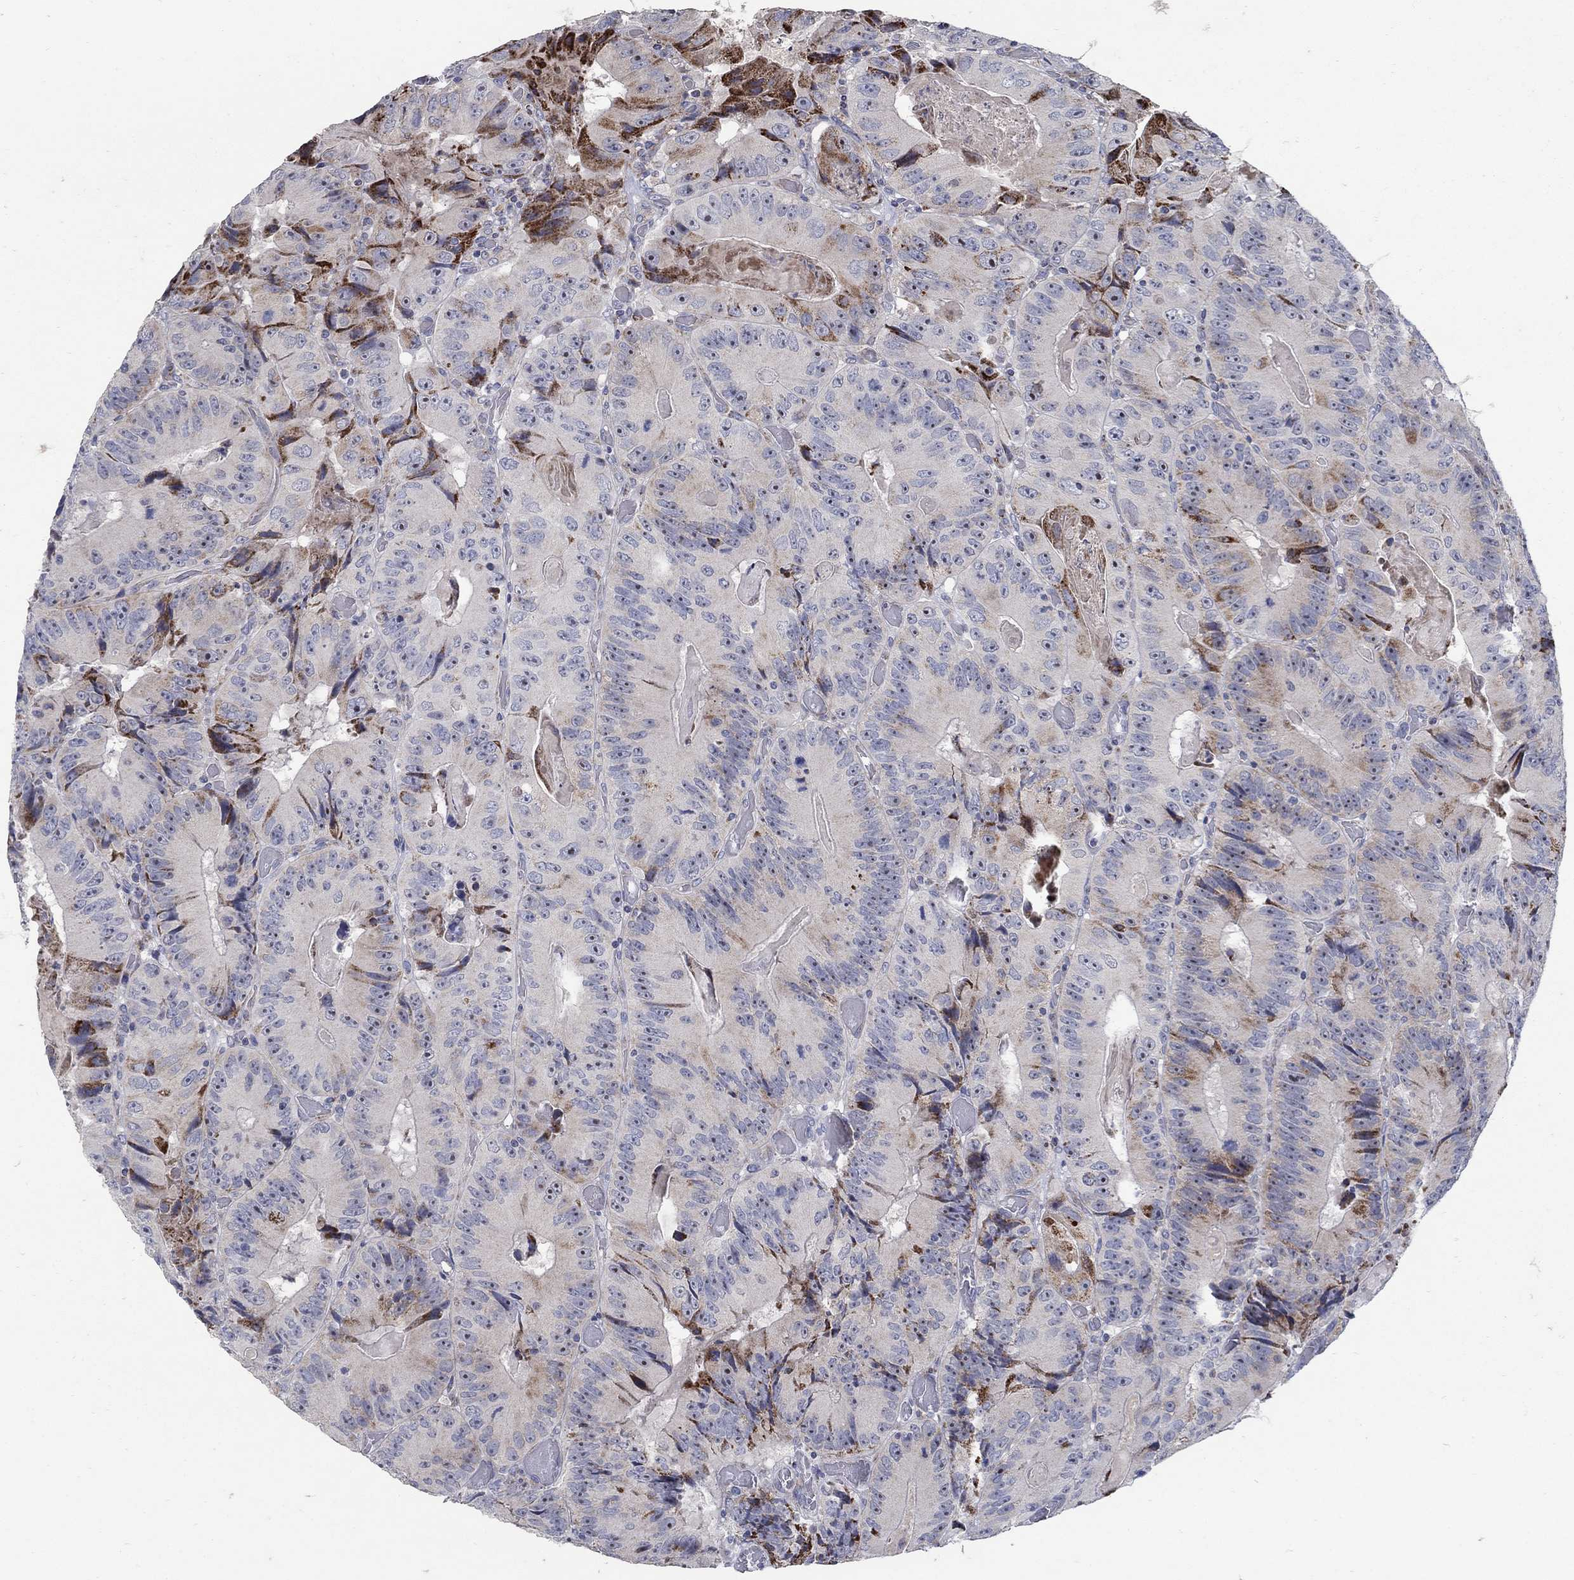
{"staining": {"intensity": "strong", "quantity": "<25%", "location": "cytoplasmic/membranous"}, "tissue": "colorectal cancer", "cell_type": "Tumor cells", "image_type": "cancer", "snomed": [{"axis": "morphology", "description": "Adenocarcinoma, NOS"}, {"axis": "topography", "description": "Colon"}], "caption": "Immunohistochemical staining of colorectal cancer (adenocarcinoma) reveals strong cytoplasmic/membranous protein positivity in about <25% of tumor cells. The staining was performed using DAB to visualize the protein expression in brown, while the nuclei were stained in blue with hematoxylin (Magnification: 20x).", "gene": "HMX2", "patient": {"sex": "female", "age": 86}}